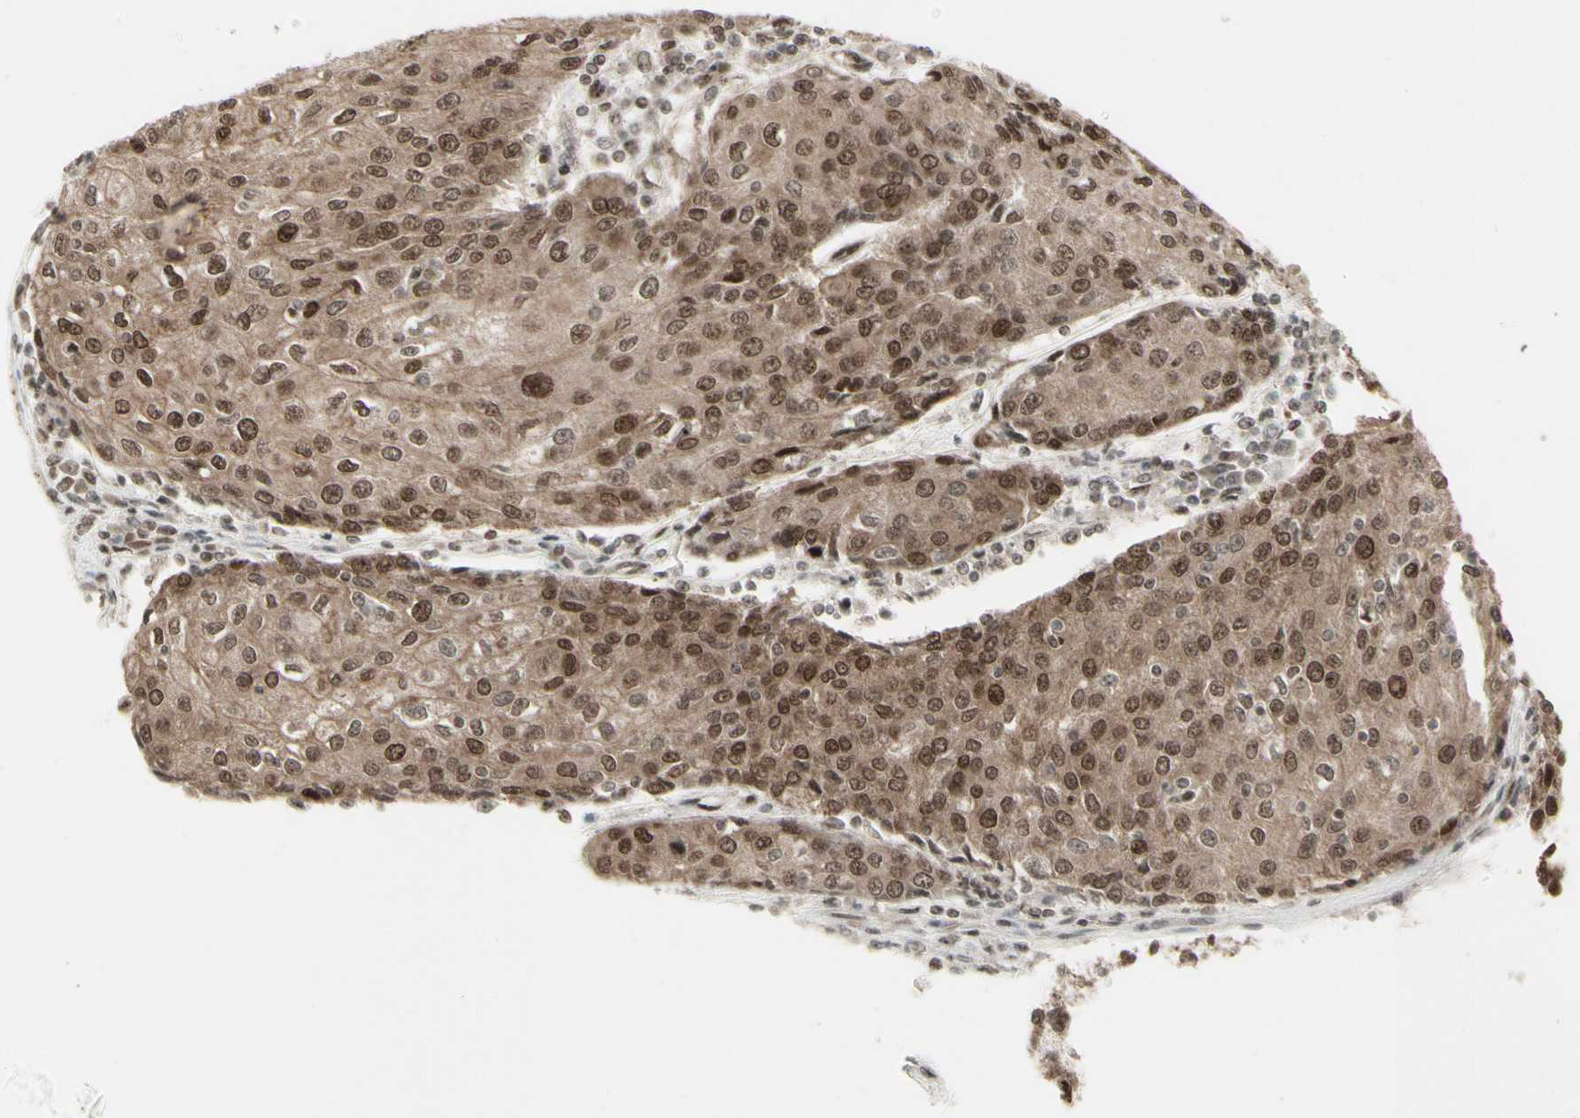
{"staining": {"intensity": "moderate", "quantity": ">75%", "location": "cytoplasmic/membranous,nuclear"}, "tissue": "urothelial cancer", "cell_type": "Tumor cells", "image_type": "cancer", "snomed": [{"axis": "morphology", "description": "Urothelial carcinoma, High grade"}, {"axis": "topography", "description": "Urinary bladder"}], "caption": "Tumor cells display moderate cytoplasmic/membranous and nuclear staining in about >75% of cells in urothelial cancer.", "gene": "CBX1", "patient": {"sex": "female", "age": 85}}